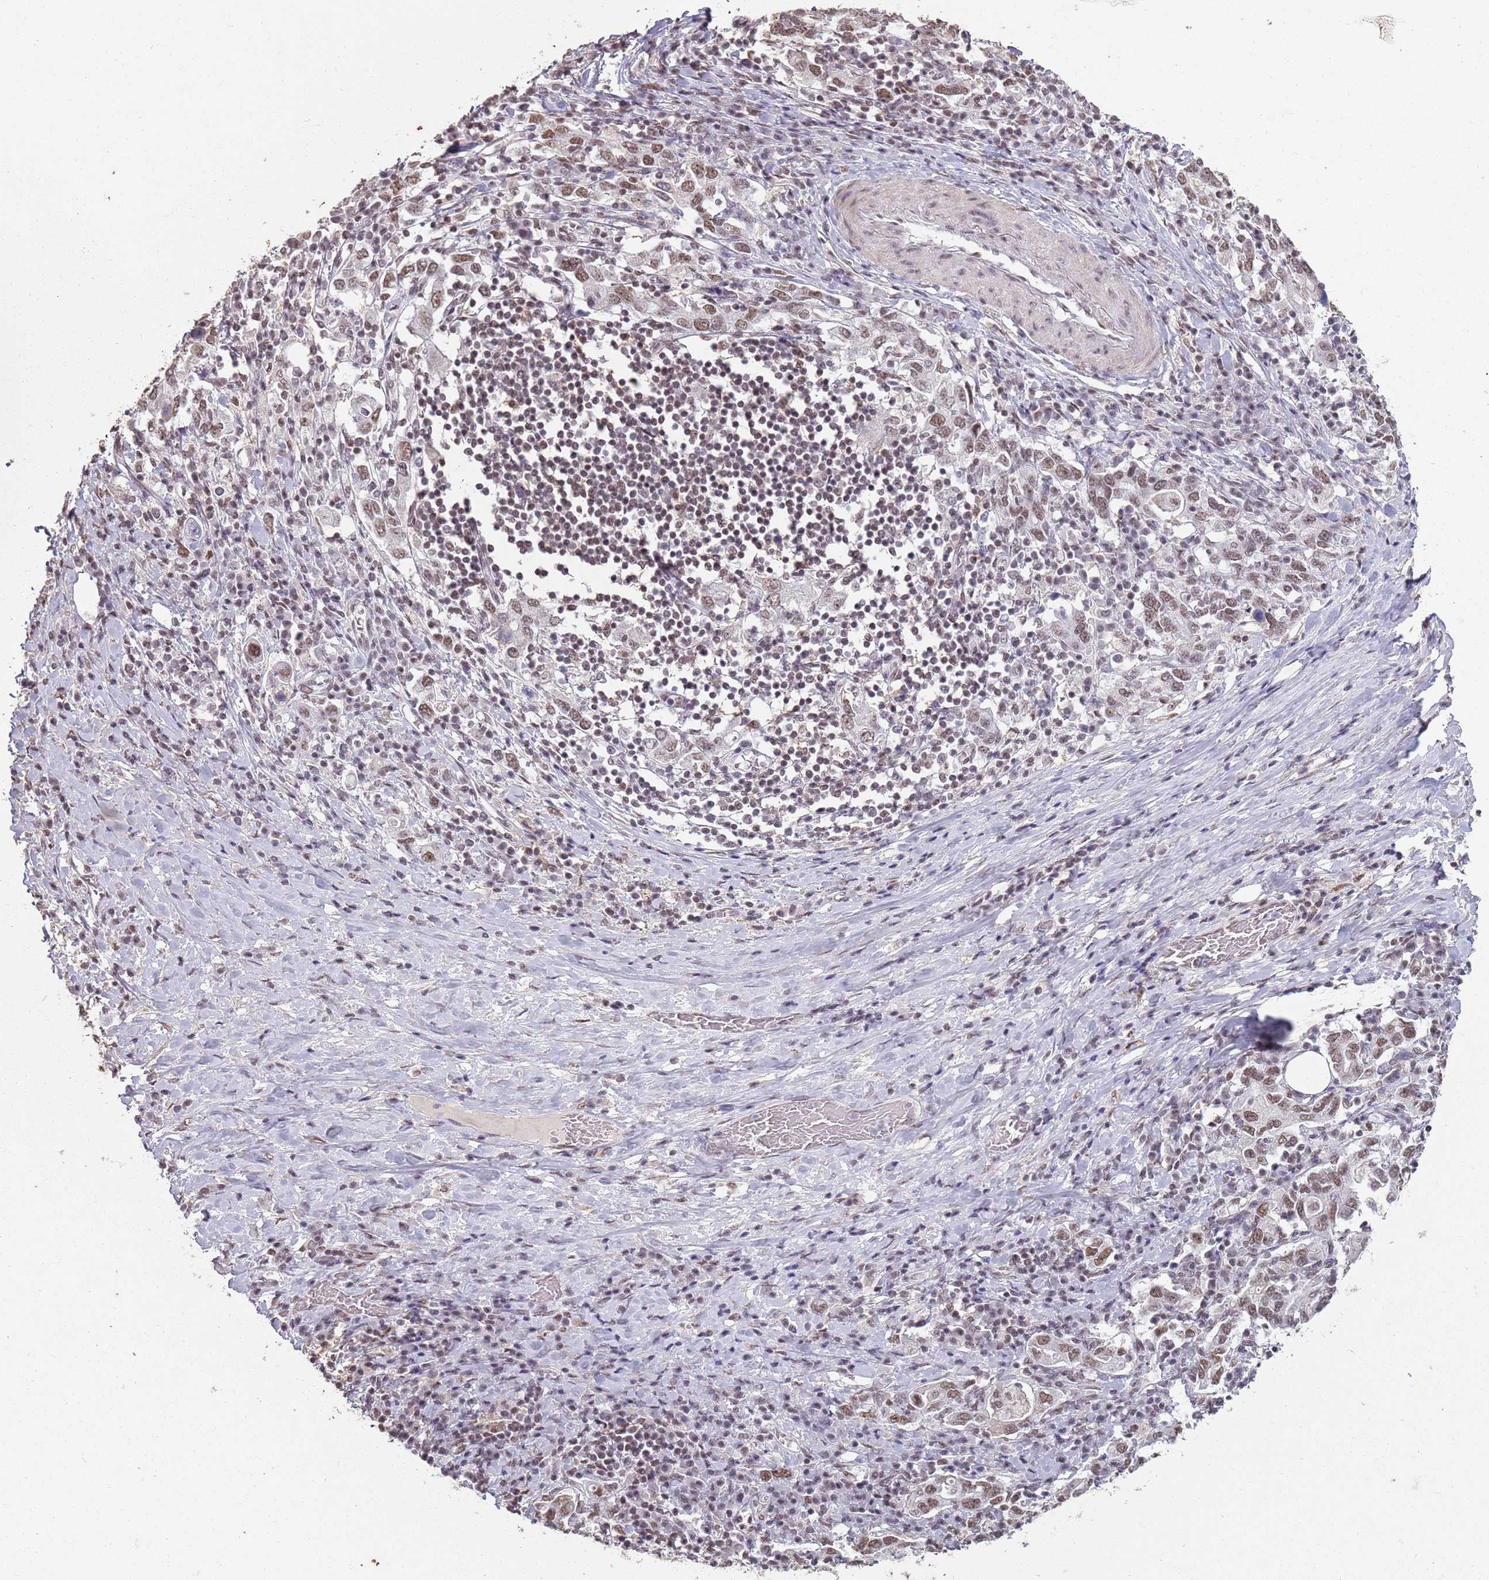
{"staining": {"intensity": "moderate", "quantity": ">75%", "location": "nuclear"}, "tissue": "stomach cancer", "cell_type": "Tumor cells", "image_type": "cancer", "snomed": [{"axis": "morphology", "description": "Adenocarcinoma, NOS"}, {"axis": "topography", "description": "Stomach, upper"}, {"axis": "topography", "description": "Stomach"}], "caption": "Tumor cells show medium levels of moderate nuclear positivity in about >75% of cells in human adenocarcinoma (stomach).", "gene": "ARL14EP", "patient": {"sex": "male", "age": 62}}